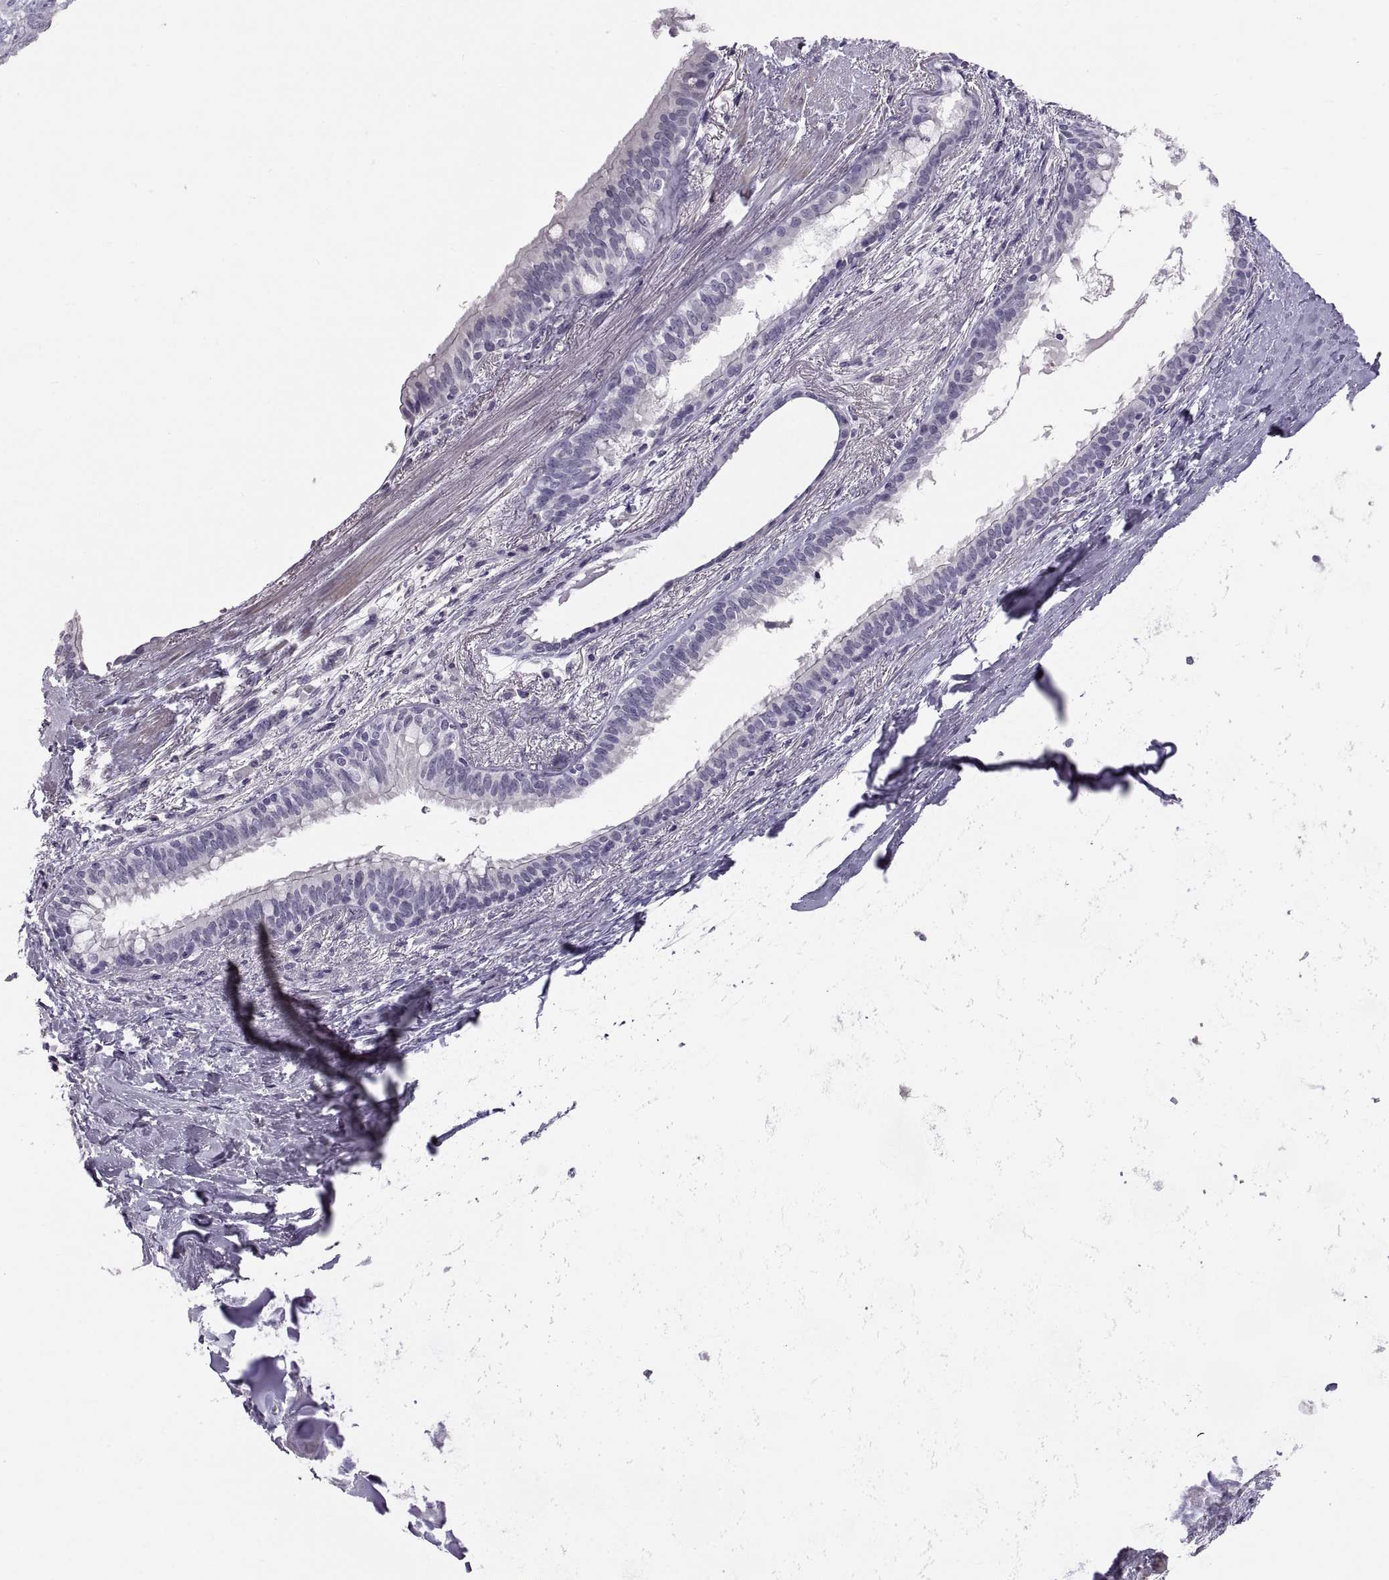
{"staining": {"intensity": "negative", "quantity": "none", "location": "none"}, "tissue": "bronchus", "cell_type": "Respiratory epithelial cells", "image_type": "normal", "snomed": [{"axis": "morphology", "description": "Normal tissue, NOS"}, {"axis": "morphology", "description": "Squamous cell carcinoma, NOS"}, {"axis": "topography", "description": "Bronchus"}, {"axis": "topography", "description": "Lung"}], "caption": "Bronchus stained for a protein using immunohistochemistry shows no positivity respiratory epithelial cells.", "gene": "SPACDR", "patient": {"sex": "male", "age": 69}}